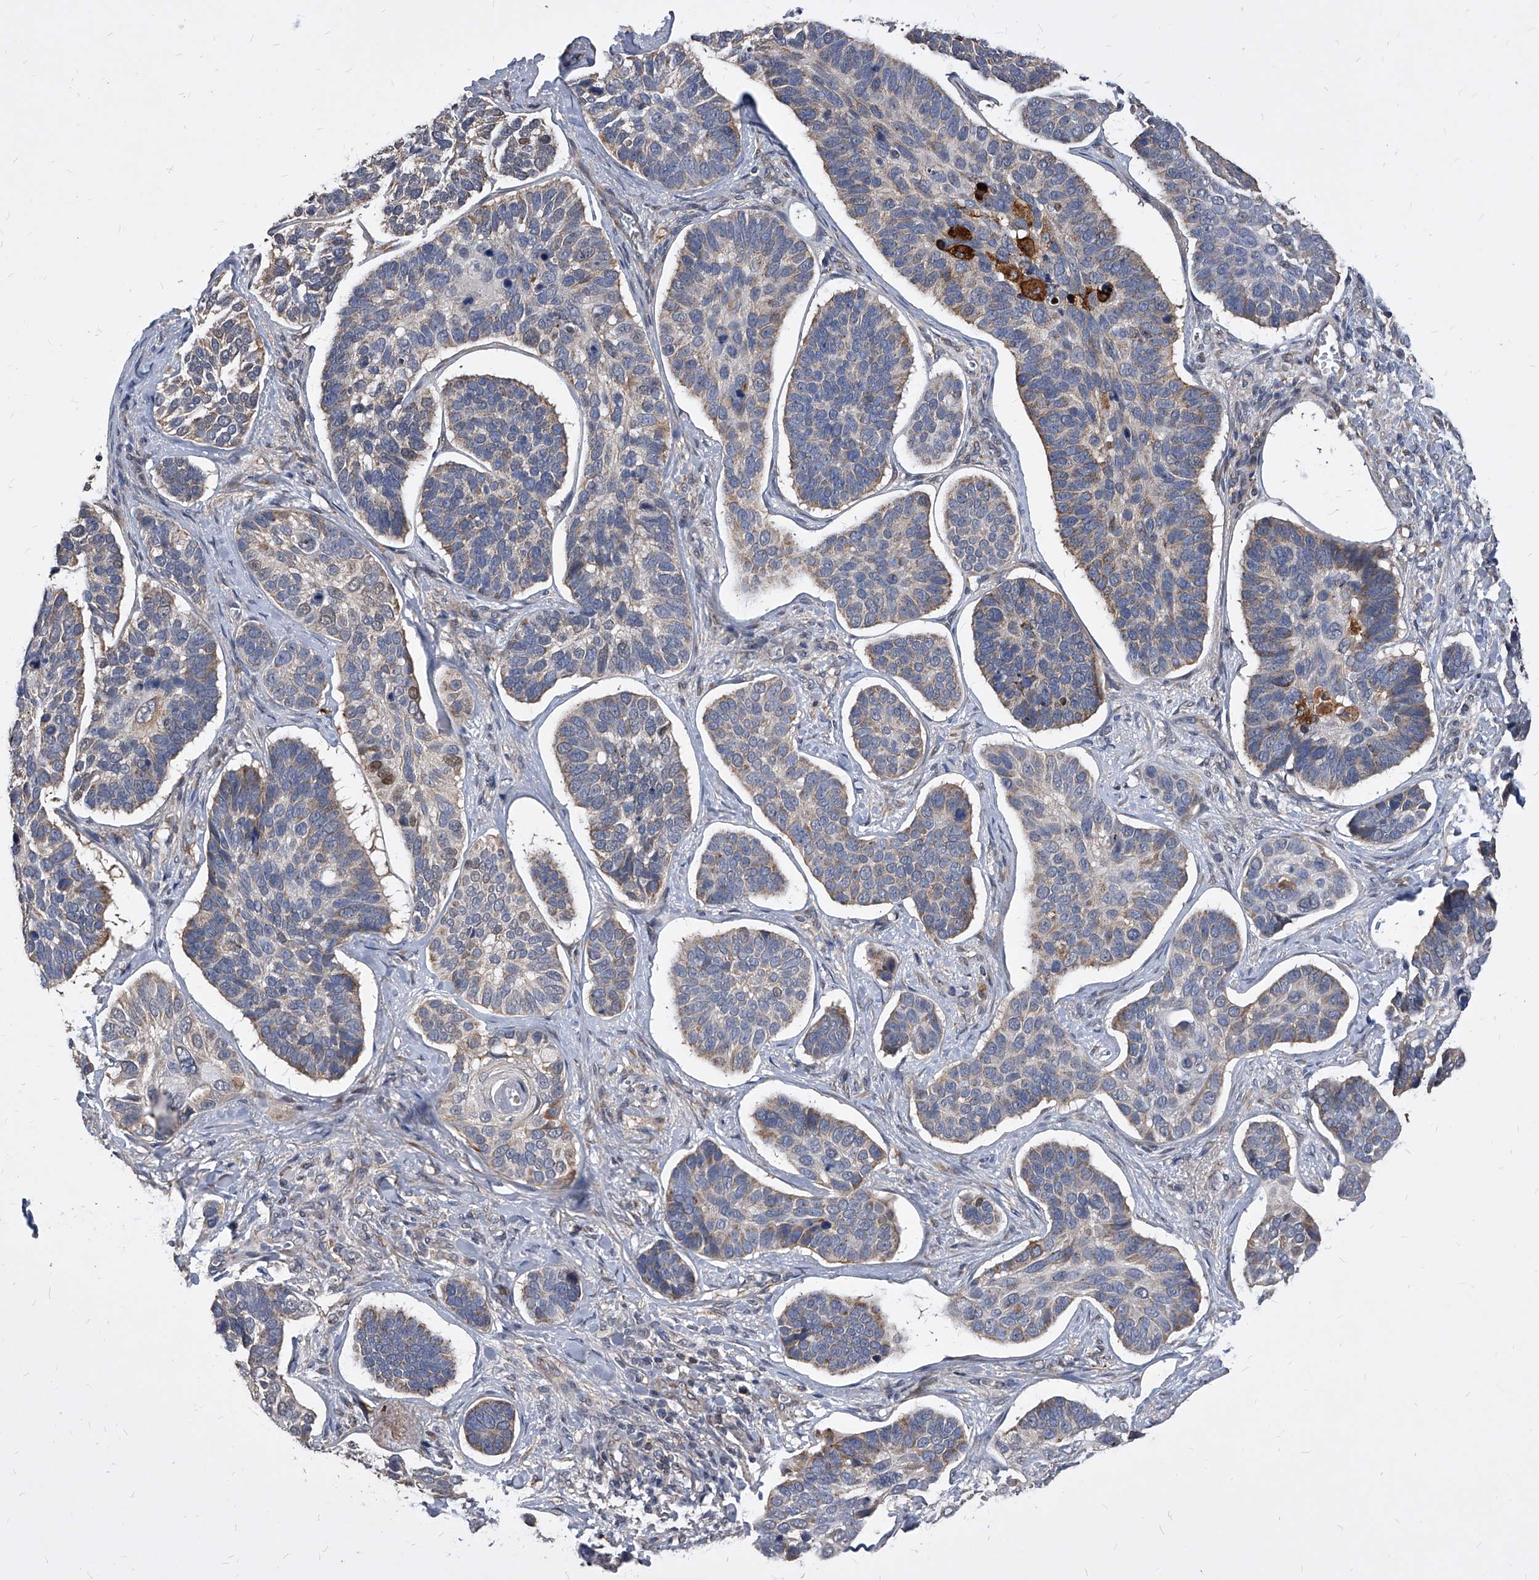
{"staining": {"intensity": "weak", "quantity": "<25%", "location": "cytoplasmic/membranous"}, "tissue": "skin cancer", "cell_type": "Tumor cells", "image_type": "cancer", "snomed": [{"axis": "morphology", "description": "Basal cell carcinoma"}, {"axis": "topography", "description": "Skin"}], "caption": "Human basal cell carcinoma (skin) stained for a protein using IHC shows no staining in tumor cells.", "gene": "SOBP", "patient": {"sex": "male", "age": 62}}